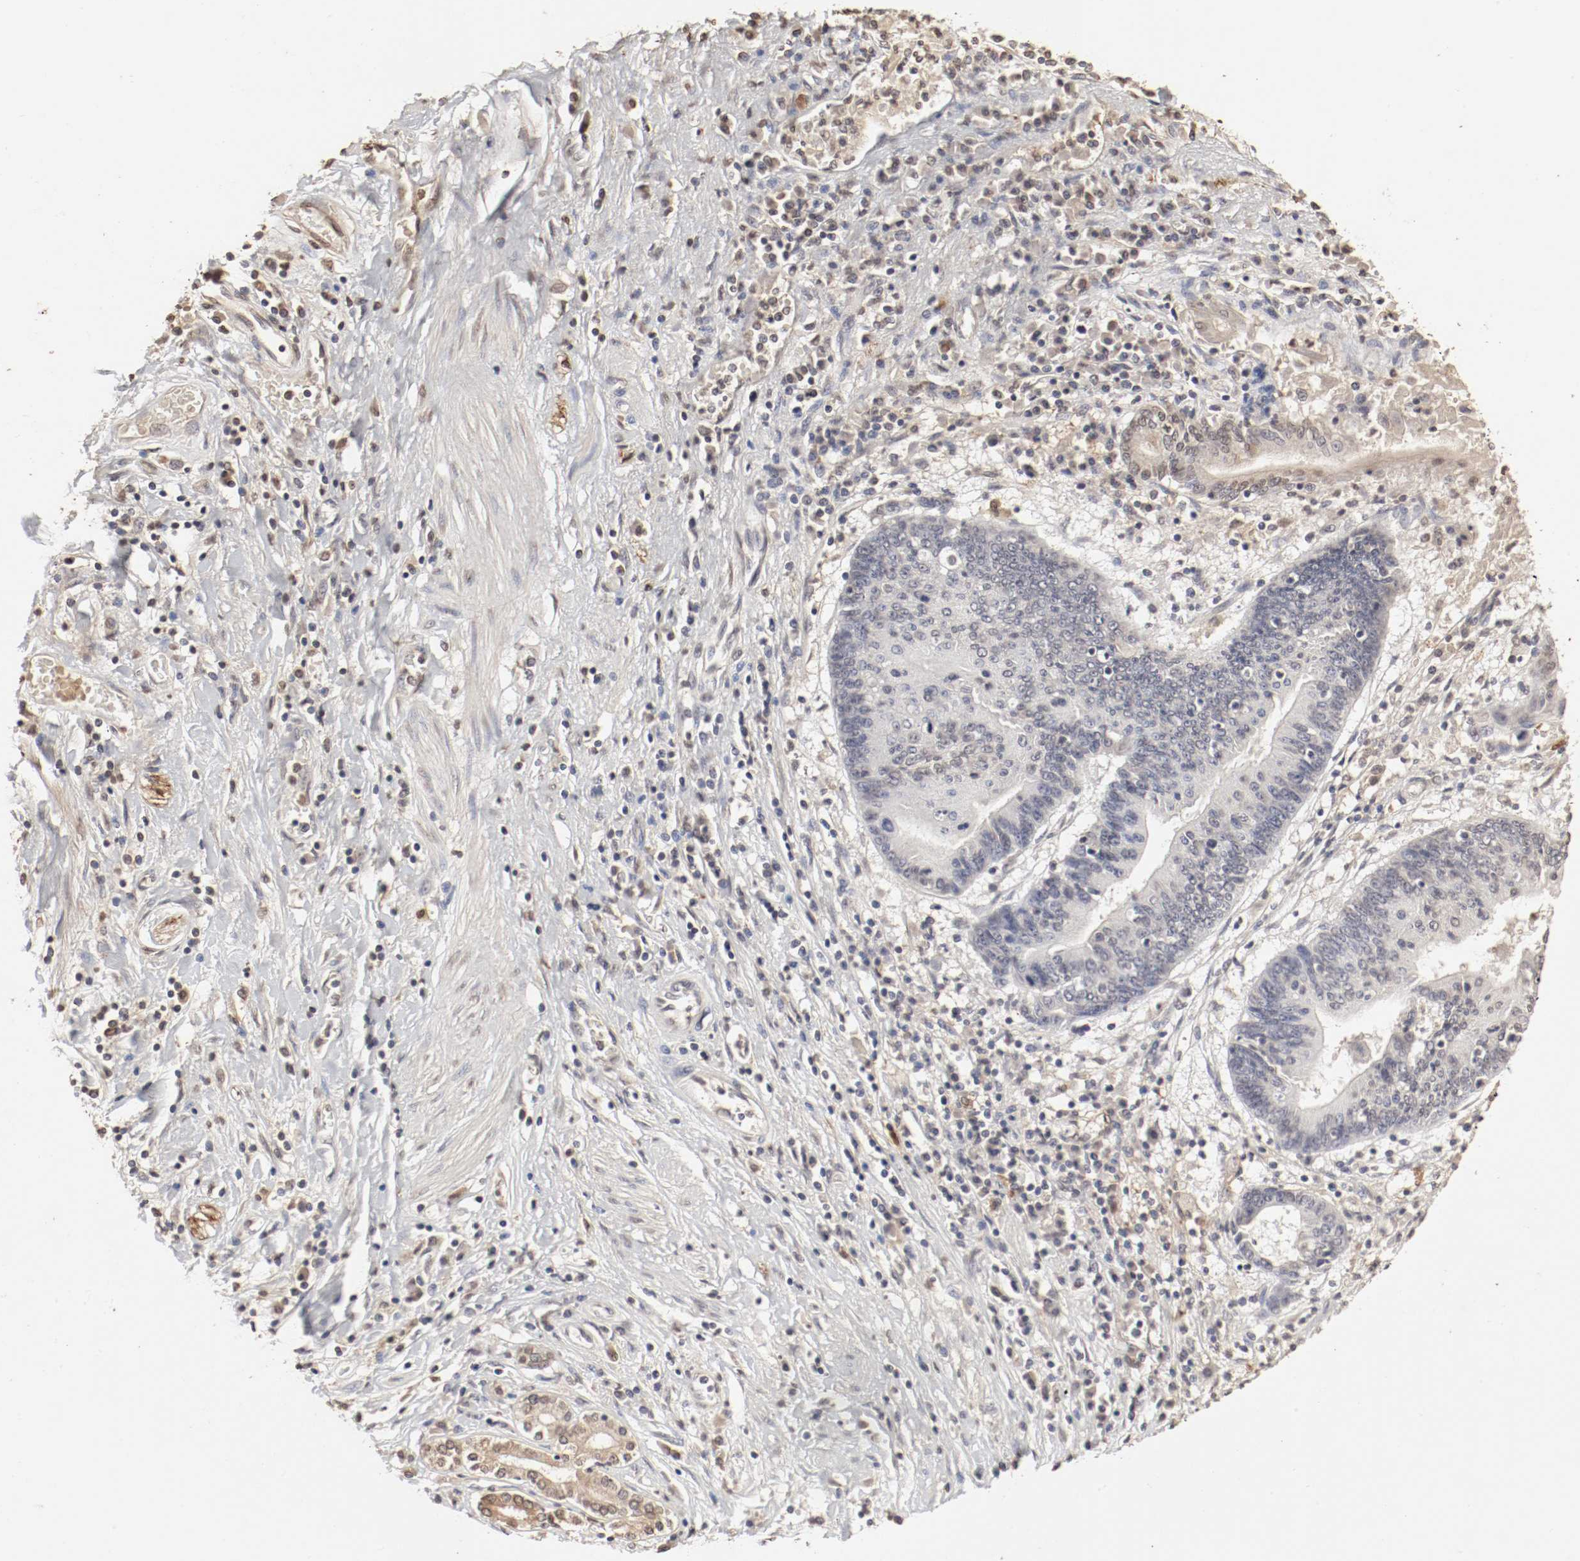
{"staining": {"intensity": "weak", "quantity": "<25%", "location": "cytoplasmic/membranous,nuclear"}, "tissue": "pancreatic cancer", "cell_type": "Tumor cells", "image_type": "cancer", "snomed": [{"axis": "morphology", "description": "Adenocarcinoma, NOS"}, {"axis": "topography", "description": "Pancreas"}], "caption": "Tumor cells are negative for protein expression in human pancreatic cancer.", "gene": "WASL", "patient": {"sex": "female", "age": 48}}